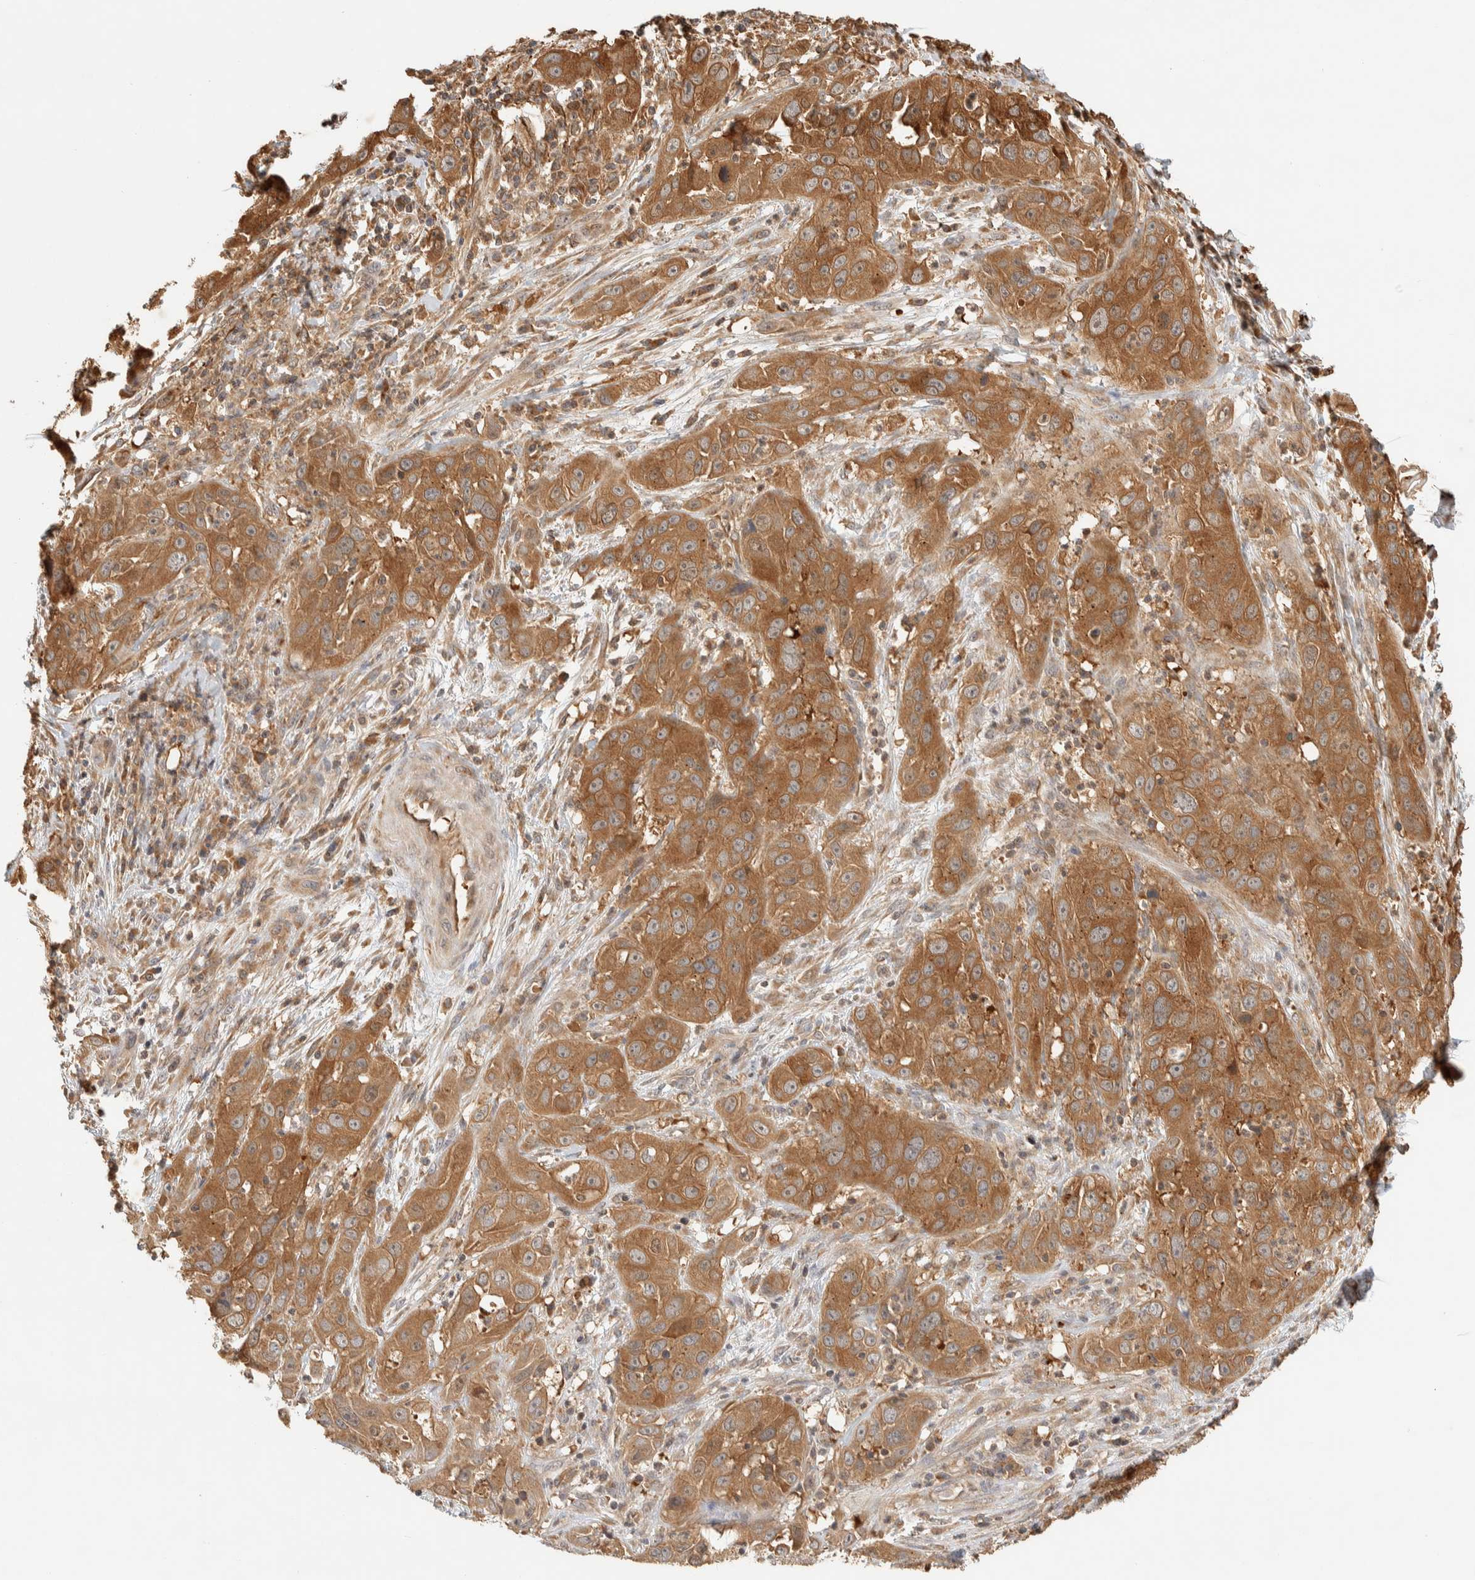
{"staining": {"intensity": "moderate", "quantity": ">75%", "location": "cytoplasmic/membranous"}, "tissue": "cervical cancer", "cell_type": "Tumor cells", "image_type": "cancer", "snomed": [{"axis": "morphology", "description": "Squamous cell carcinoma, NOS"}, {"axis": "topography", "description": "Cervix"}], "caption": "Tumor cells show medium levels of moderate cytoplasmic/membranous positivity in approximately >75% of cells in human cervical squamous cell carcinoma.", "gene": "TTI2", "patient": {"sex": "female", "age": 32}}